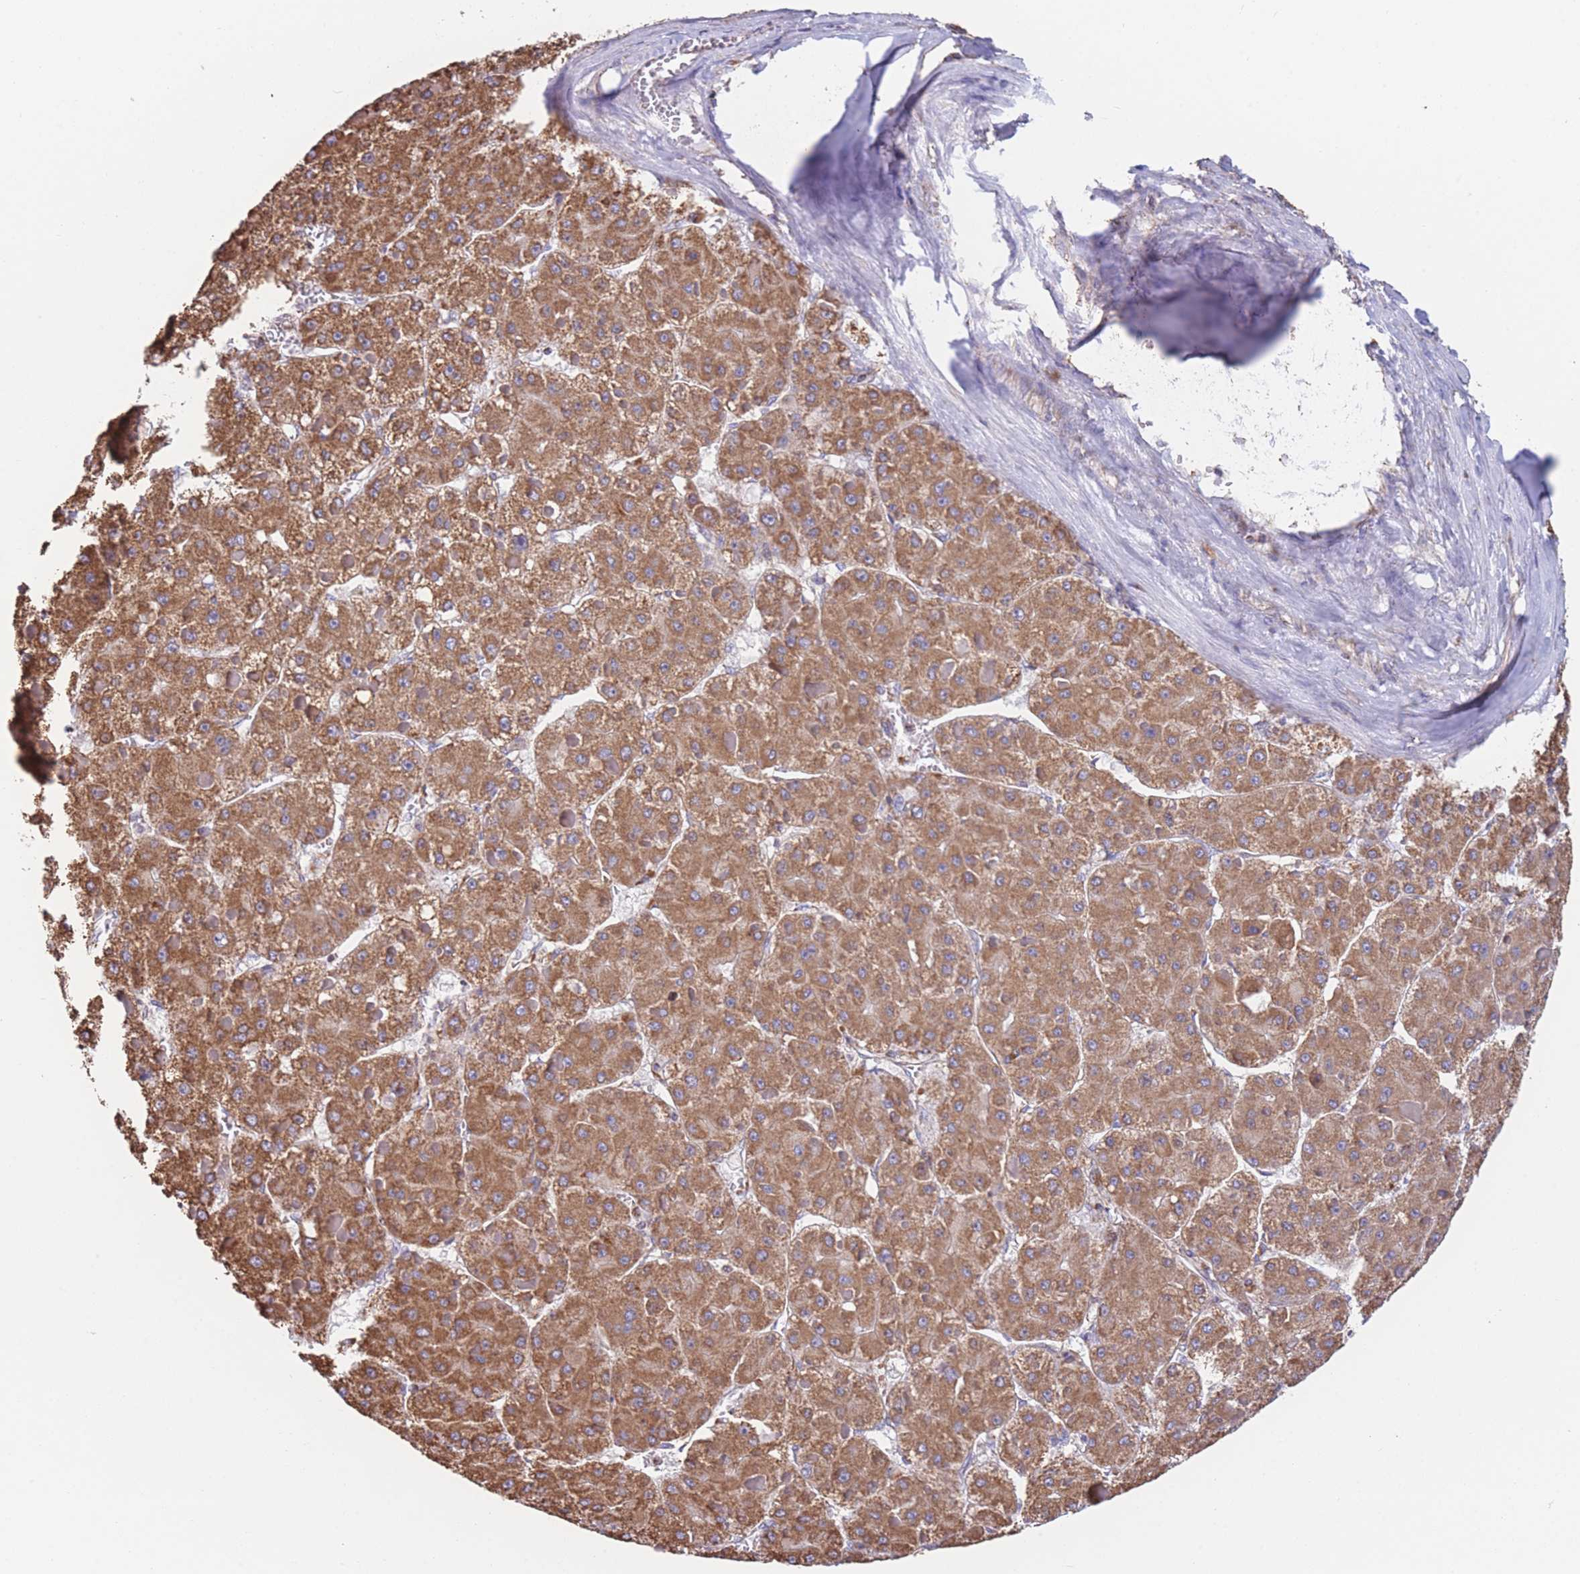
{"staining": {"intensity": "strong", "quantity": ">75%", "location": "cytoplasmic/membranous"}, "tissue": "liver cancer", "cell_type": "Tumor cells", "image_type": "cancer", "snomed": [{"axis": "morphology", "description": "Carcinoma, Hepatocellular, NOS"}, {"axis": "topography", "description": "Liver"}], "caption": "Liver cancer (hepatocellular carcinoma) tissue reveals strong cytoplasmic/membranous staining in about >75% of tumor cells", "gene": "FKBP8", "patient": {"sex": "female", "age": 73}}